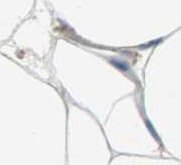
{"staining": {"intensity": "weak", "quantity": ">75%", "location": "cytoplasmic/membranous"}, "tissue": "adipose tissue", "cell_type": "Adipocytes", "image_type": "normal", "snomed": [{"axis": "morphology", "description": "Normal tissue, NOS"}, {"axis": "morphology", "description": "Duct carcinoma"}, {"axis": "topography", "description": "Breast"}, {"axis": "topography", "description": "Adipose tissue"}], "caption": "Protein analysis of normal adipose tissue shows weak cytoplasmic/membranous positivity in approximately >75% of adipocytes.", "gene": "PRKCA", "patient": {"sex": "female", "age": 37}}